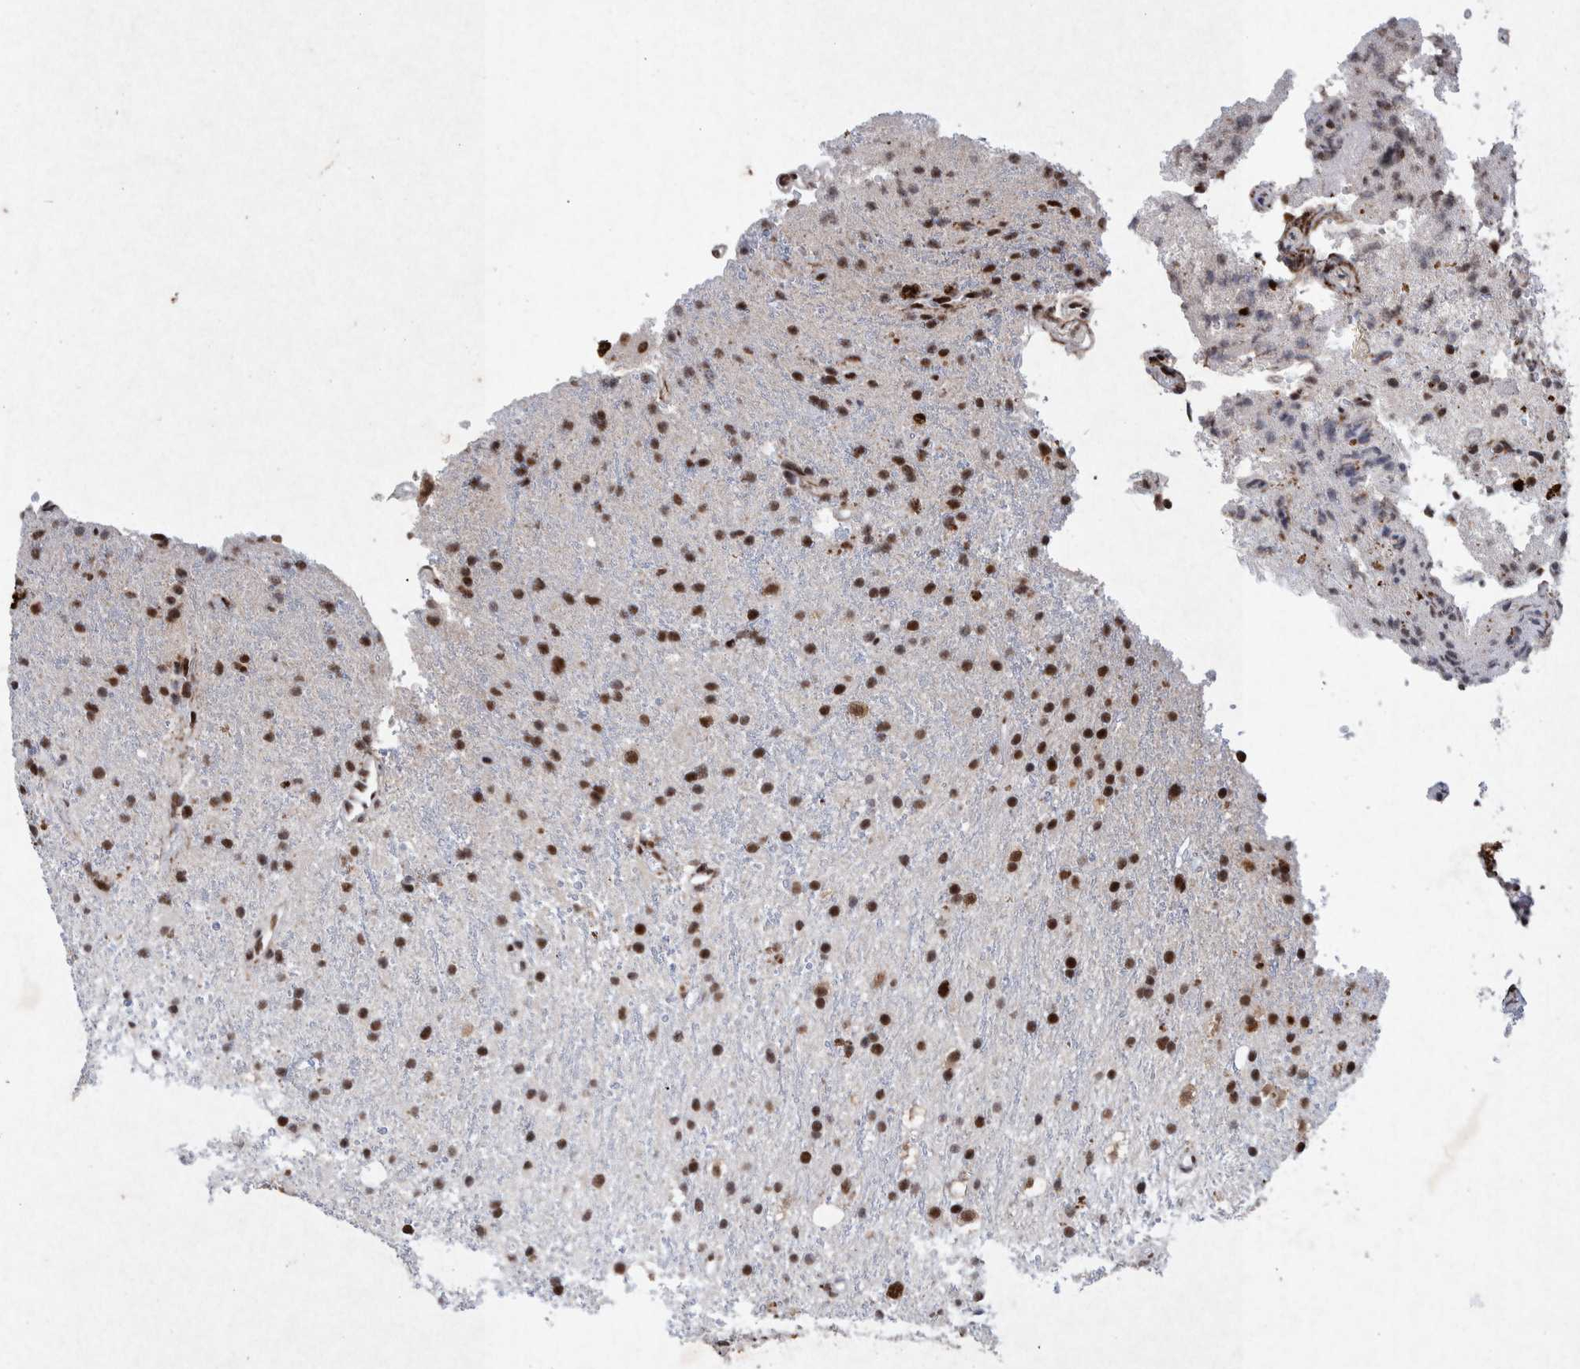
{"staining": {"intensity": "strong", "quantity": ">75%", "location": "nuclear"}, "tissue": "glioma", "cell_type": "Tumor cells", "image_type": "cancer", "snomed": [{"axis": "morphology", "description": "Glioma, malignant, High grade"}, {"axis": "topography", "description": "Brain"}], "caption": "IHC image of glioma stained for a protein (brown), which exhibits high levels of strong nuclear staining in approximately >75% of tumor cells.", "gene": "TAF10", "patient": {"sex": "male", "age": 47}}